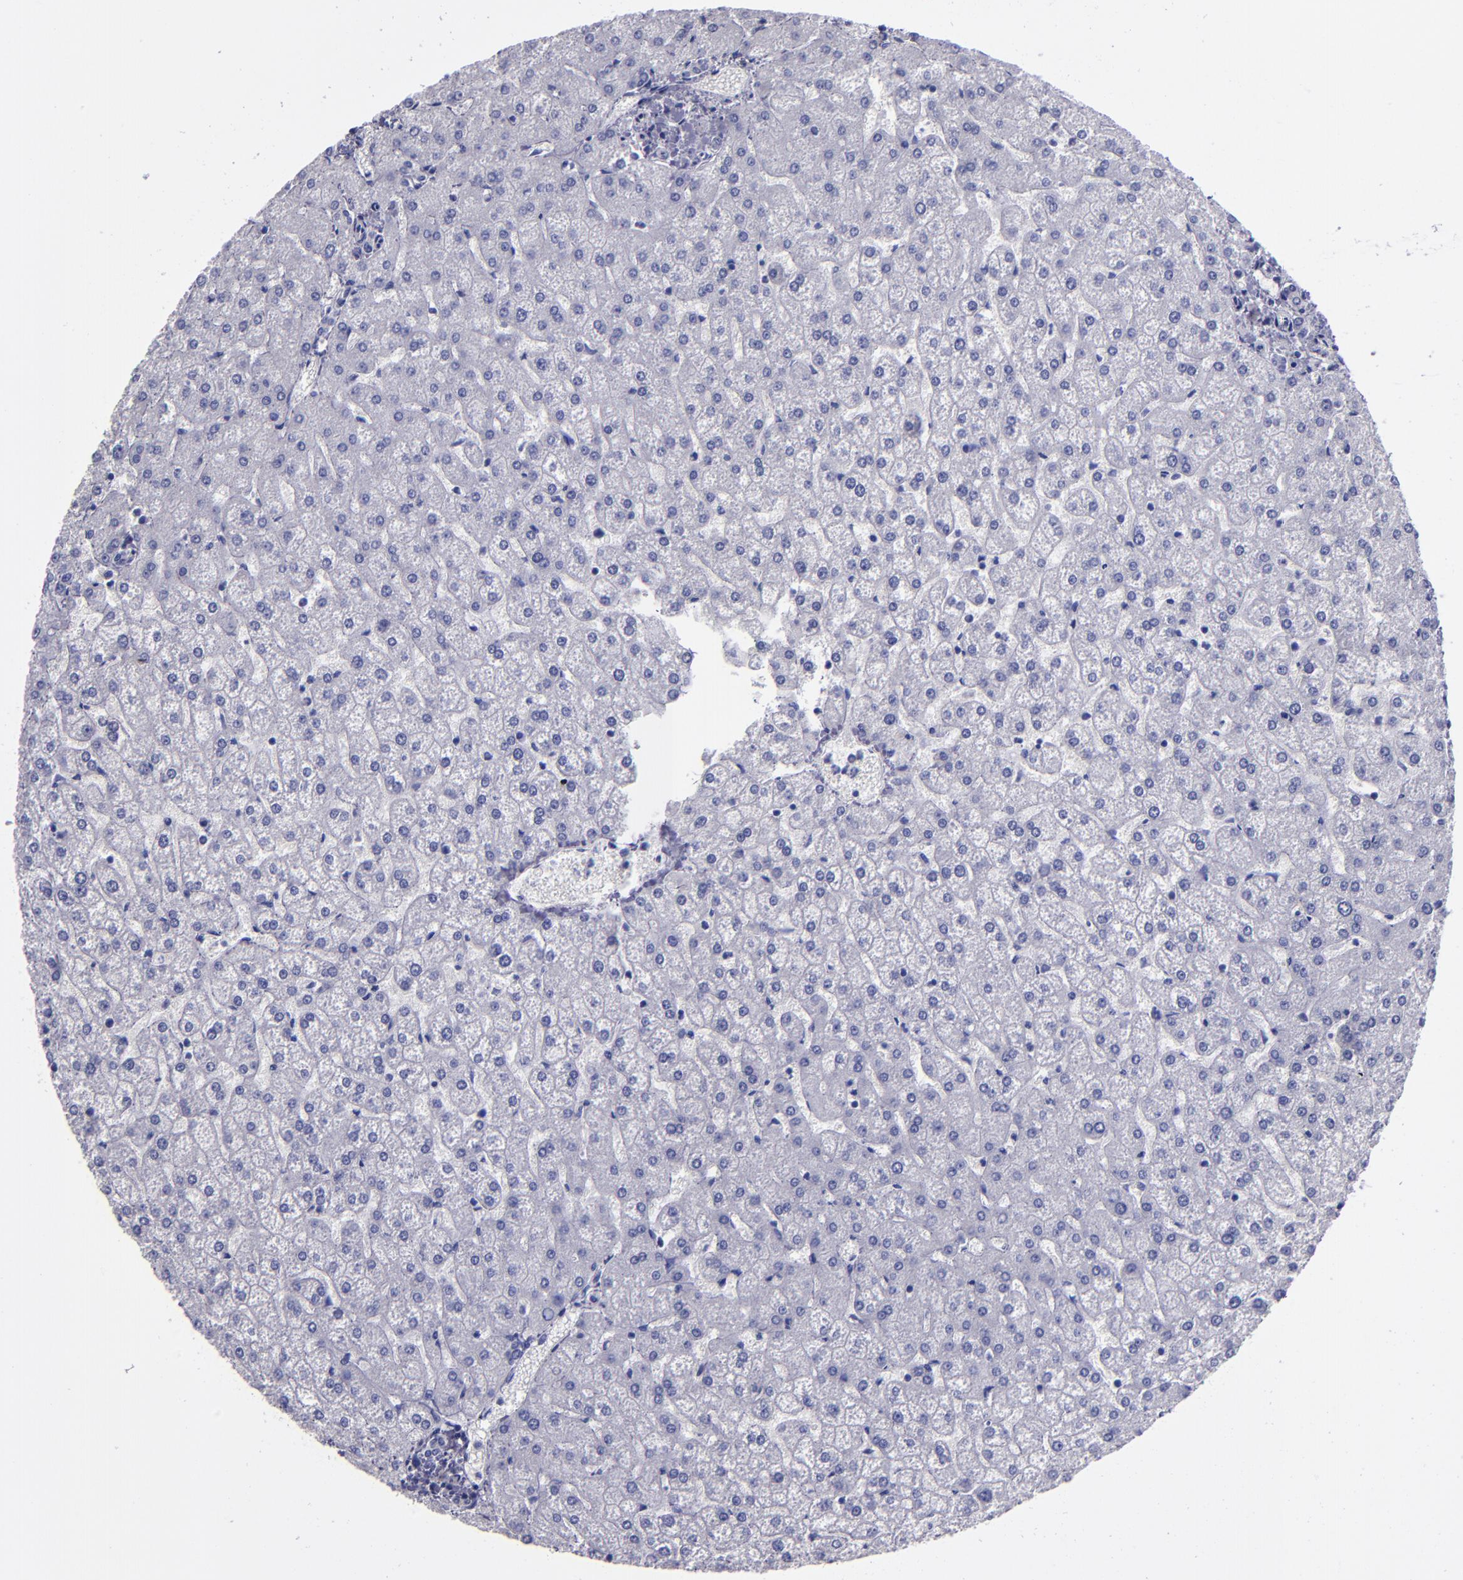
{"staining": {"intensity": "negative", "quantity": "none", "location": "none"}, "tissue": "liver", "cell_type": "Cholangiocytes", "image_type": "normal", "snomed": [{"axis": "morphology", "description": "Normal tissue, NOS"}, {"axis": "topography", "description": "Liver"}], "caption": "The image reveals no staining of cholangiocytes in normal liver.", "gene": "CARS1", "patient": {"sex": "female", "age": 32}}